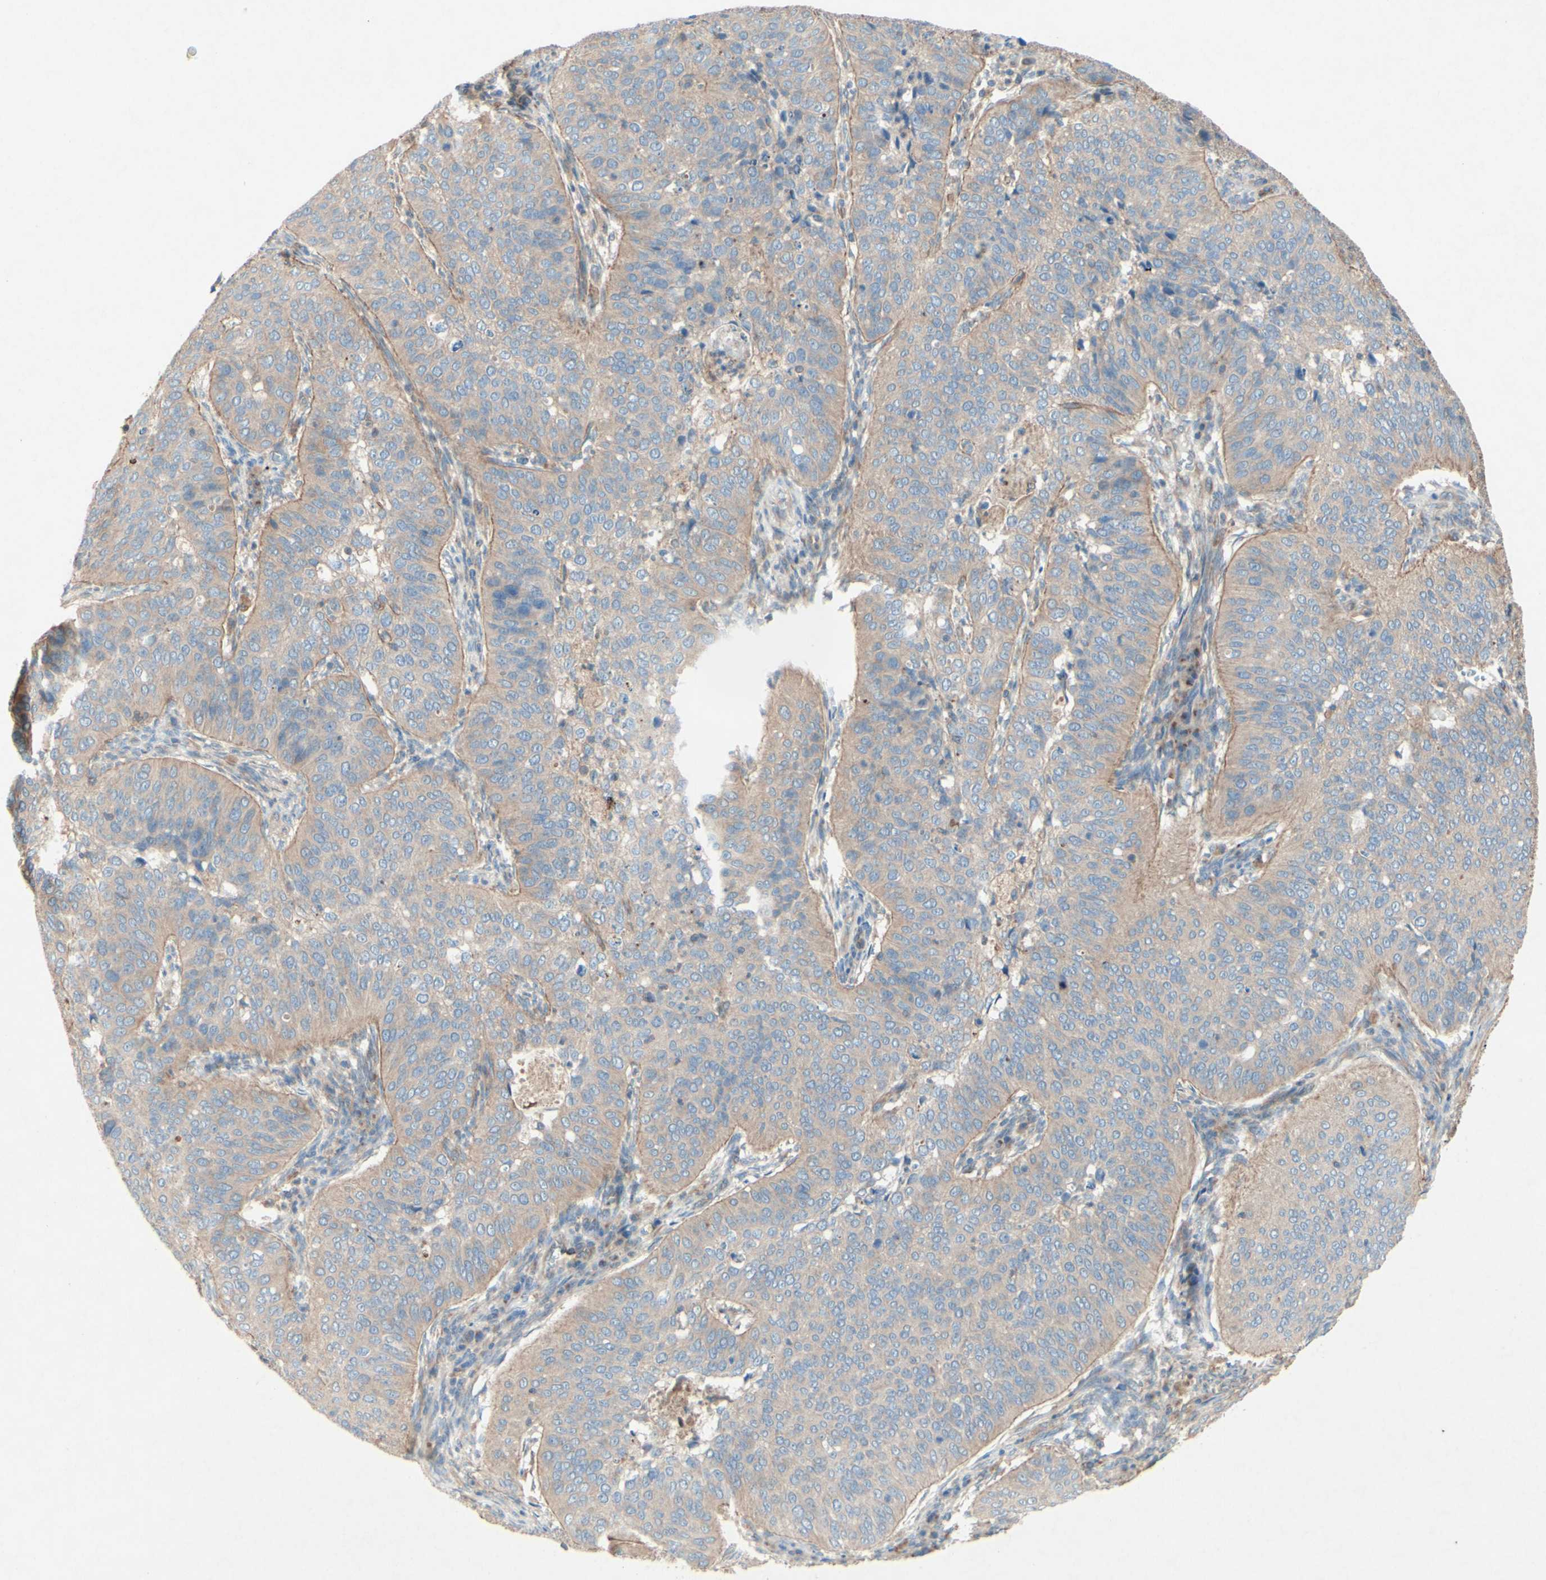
{"staining": {"intensity": "weak", "quantity": ">75%", "location": "cytoplasmic/membranous"}, "tissue": "cervical cancer", "cell_type": "Tumor cells", "image_type": "cancer", "snomed": [{"axis": "morphology", "description": "Normal tissue, NOS"}, {"axis": "morphology", "description": "Squamous cell carcinoma, NOS"}, {"axis": "topography", "description": "Cervix"}], "caption": "IHC staining of cervical cancer (squamous cell carcinoma), which demonstrates low levels of weak cytoplasmic/membranous positivity in about >75% of tumor cells indicating weak cytoplasmic/membranous protein positivity. The staining was performed using DAB (brown) for protein detection and nuclei were counterstained in hematoxylin (blue).", "gene": "MTM1", "patient": {"sex": "female", "age": 39}}